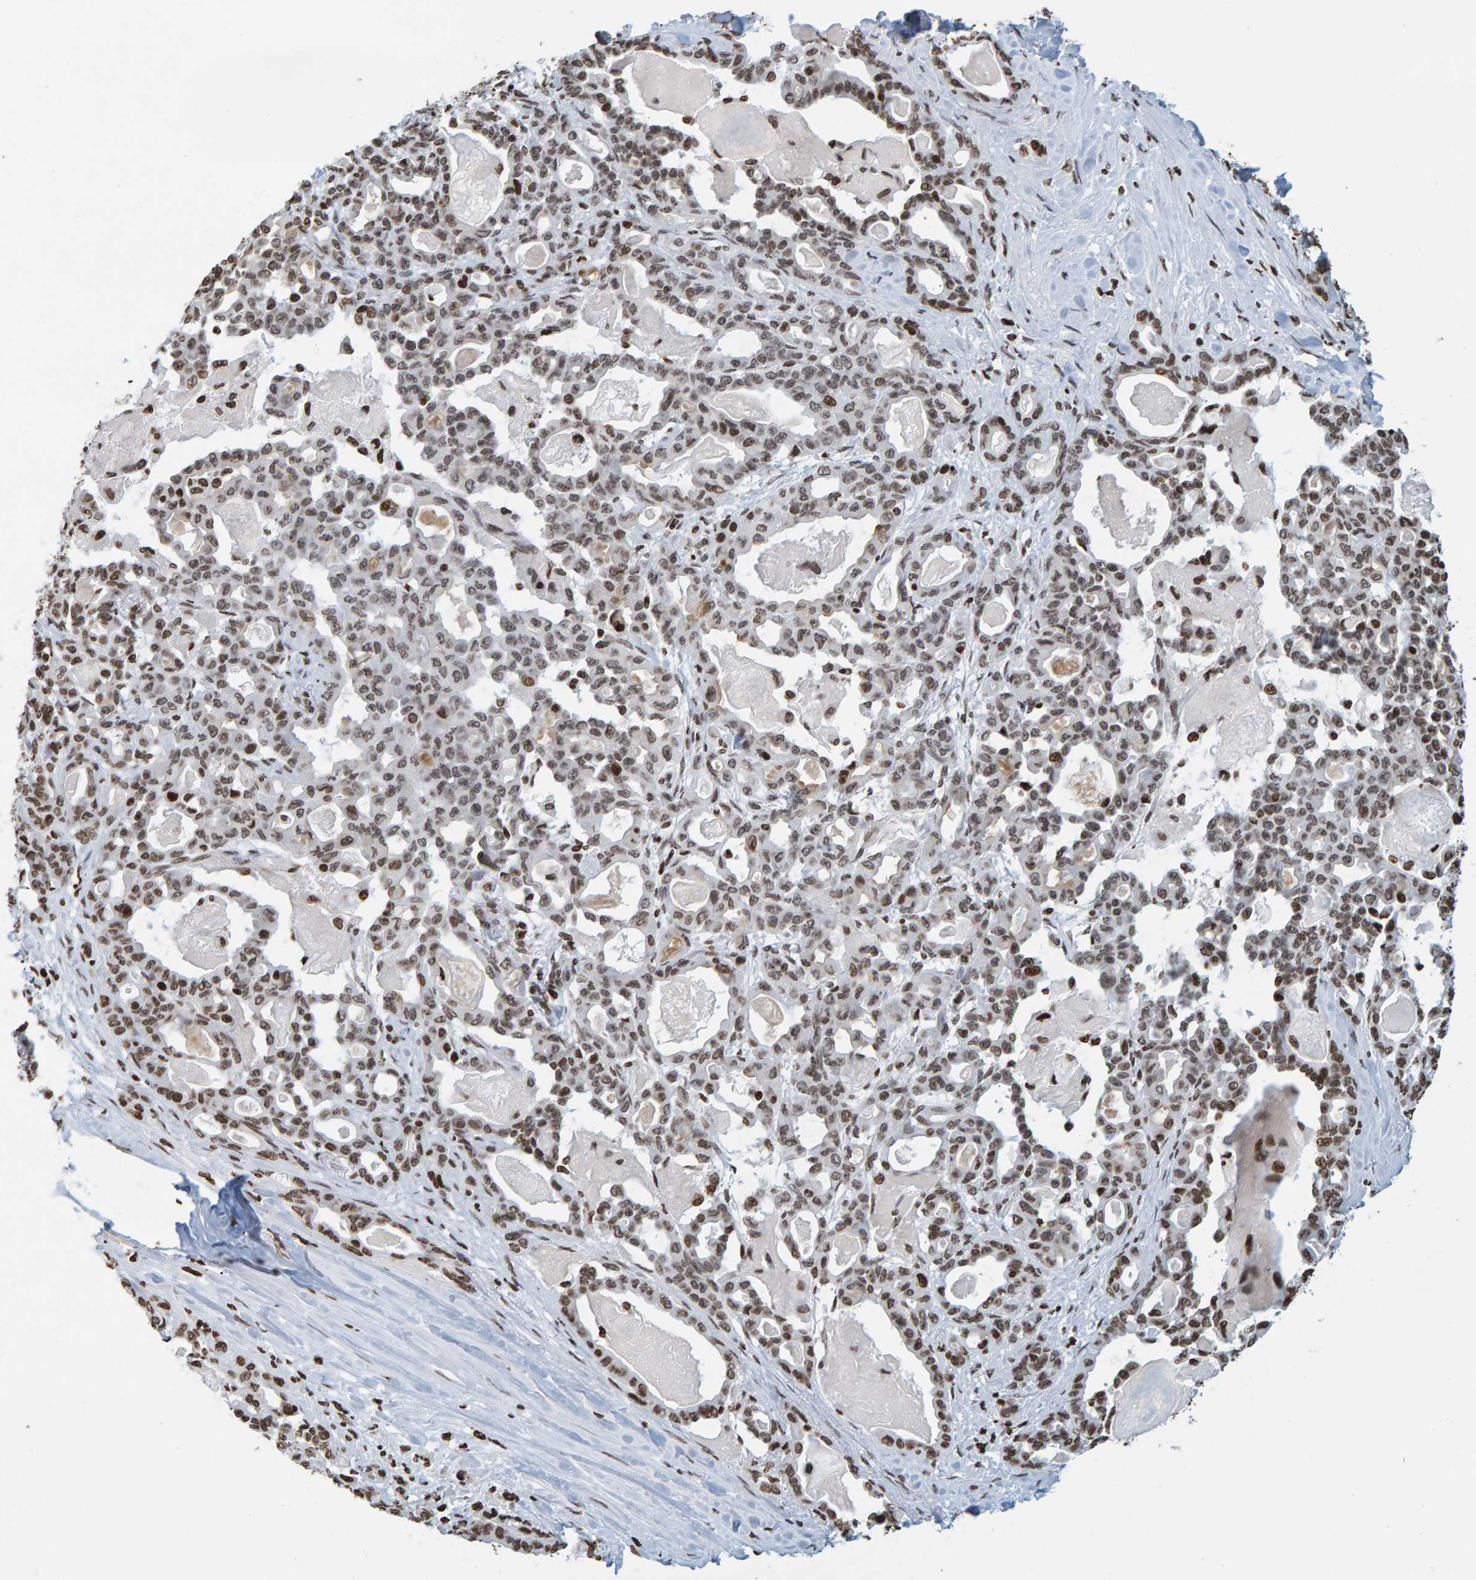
{"staining": {"intensity": "moderate", "quantity": ">75%", "location": "nuclear"}, "tissue": "pancreatic cancer", "cell_type": "Tumor cells", "image_type": "cancer", "snomed": [{"axis": "morphology", "description": "Adenocarcinoma, NOS"}, {"axis": "topography", "description": "Pancreas"}], "caption": "Tumor cells reveal medium levels of moderate nuclear positivity in about >75% of cells in human pancreatic cancer. (DAB = brown stain, brightfield microscopy at high magnification).", "gene": "BRF2", "patient": {"sex": "male", "age": 63}}